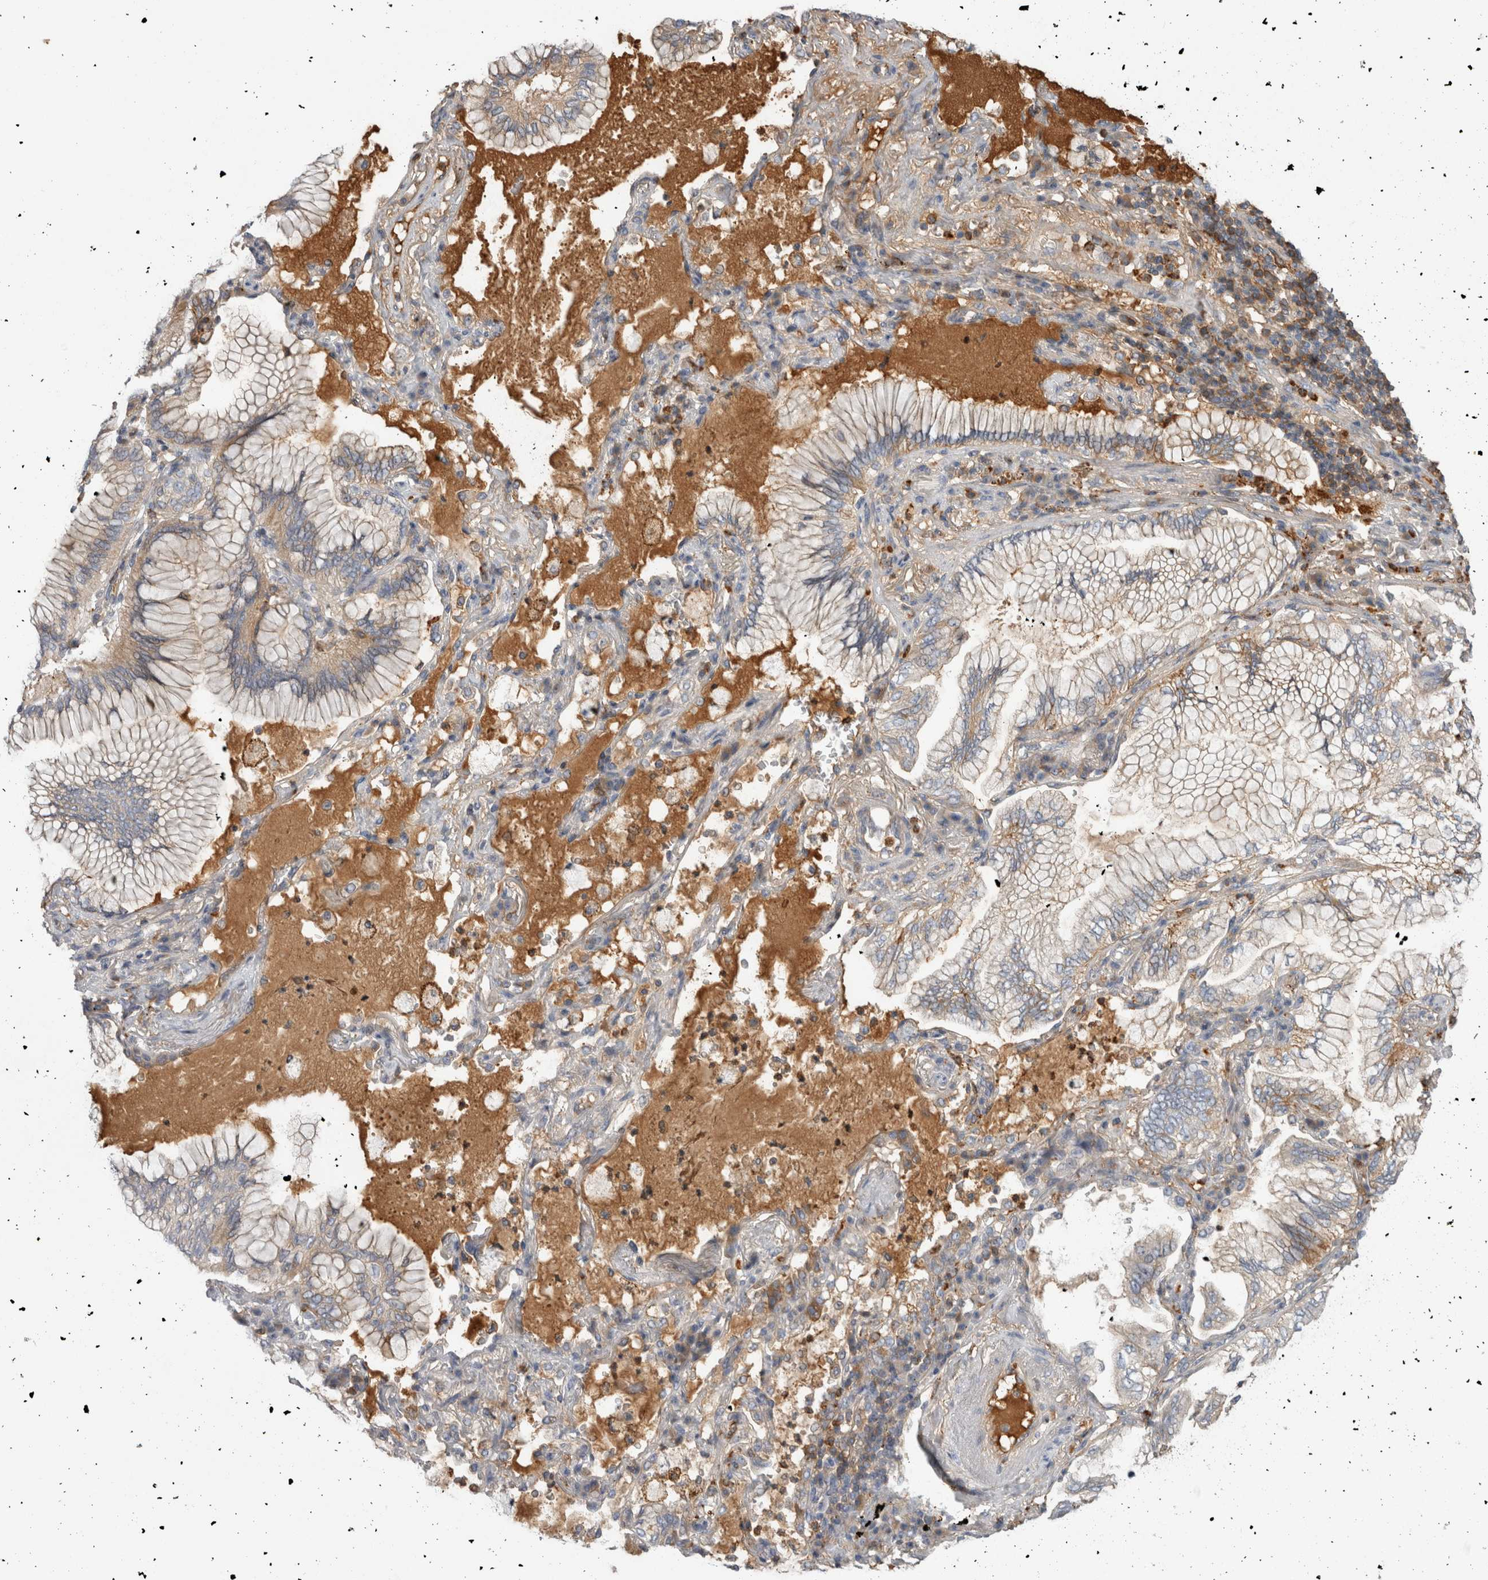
{"staining": {"intensity": "weak", "quantity": "25%-75%", "location": "cytoplasmic/membranous"}, "tissue": "lung cancer", "cell_type": "Tumor cells", "image_type": "cancer", "snomed": [{"axis": "morphology", "description": "Adenocarcinoma, NOS"}, {"axis": "topography", "description": "Lung"}], "caption": "Immunohistochemical staining of lung cancer demonstrates weak cytoplasmic/membranous protein staining in approximately 25%-75% of tumor cells.", "gene": "TBCE", "patient": {"sex": "female", "age": 70}}